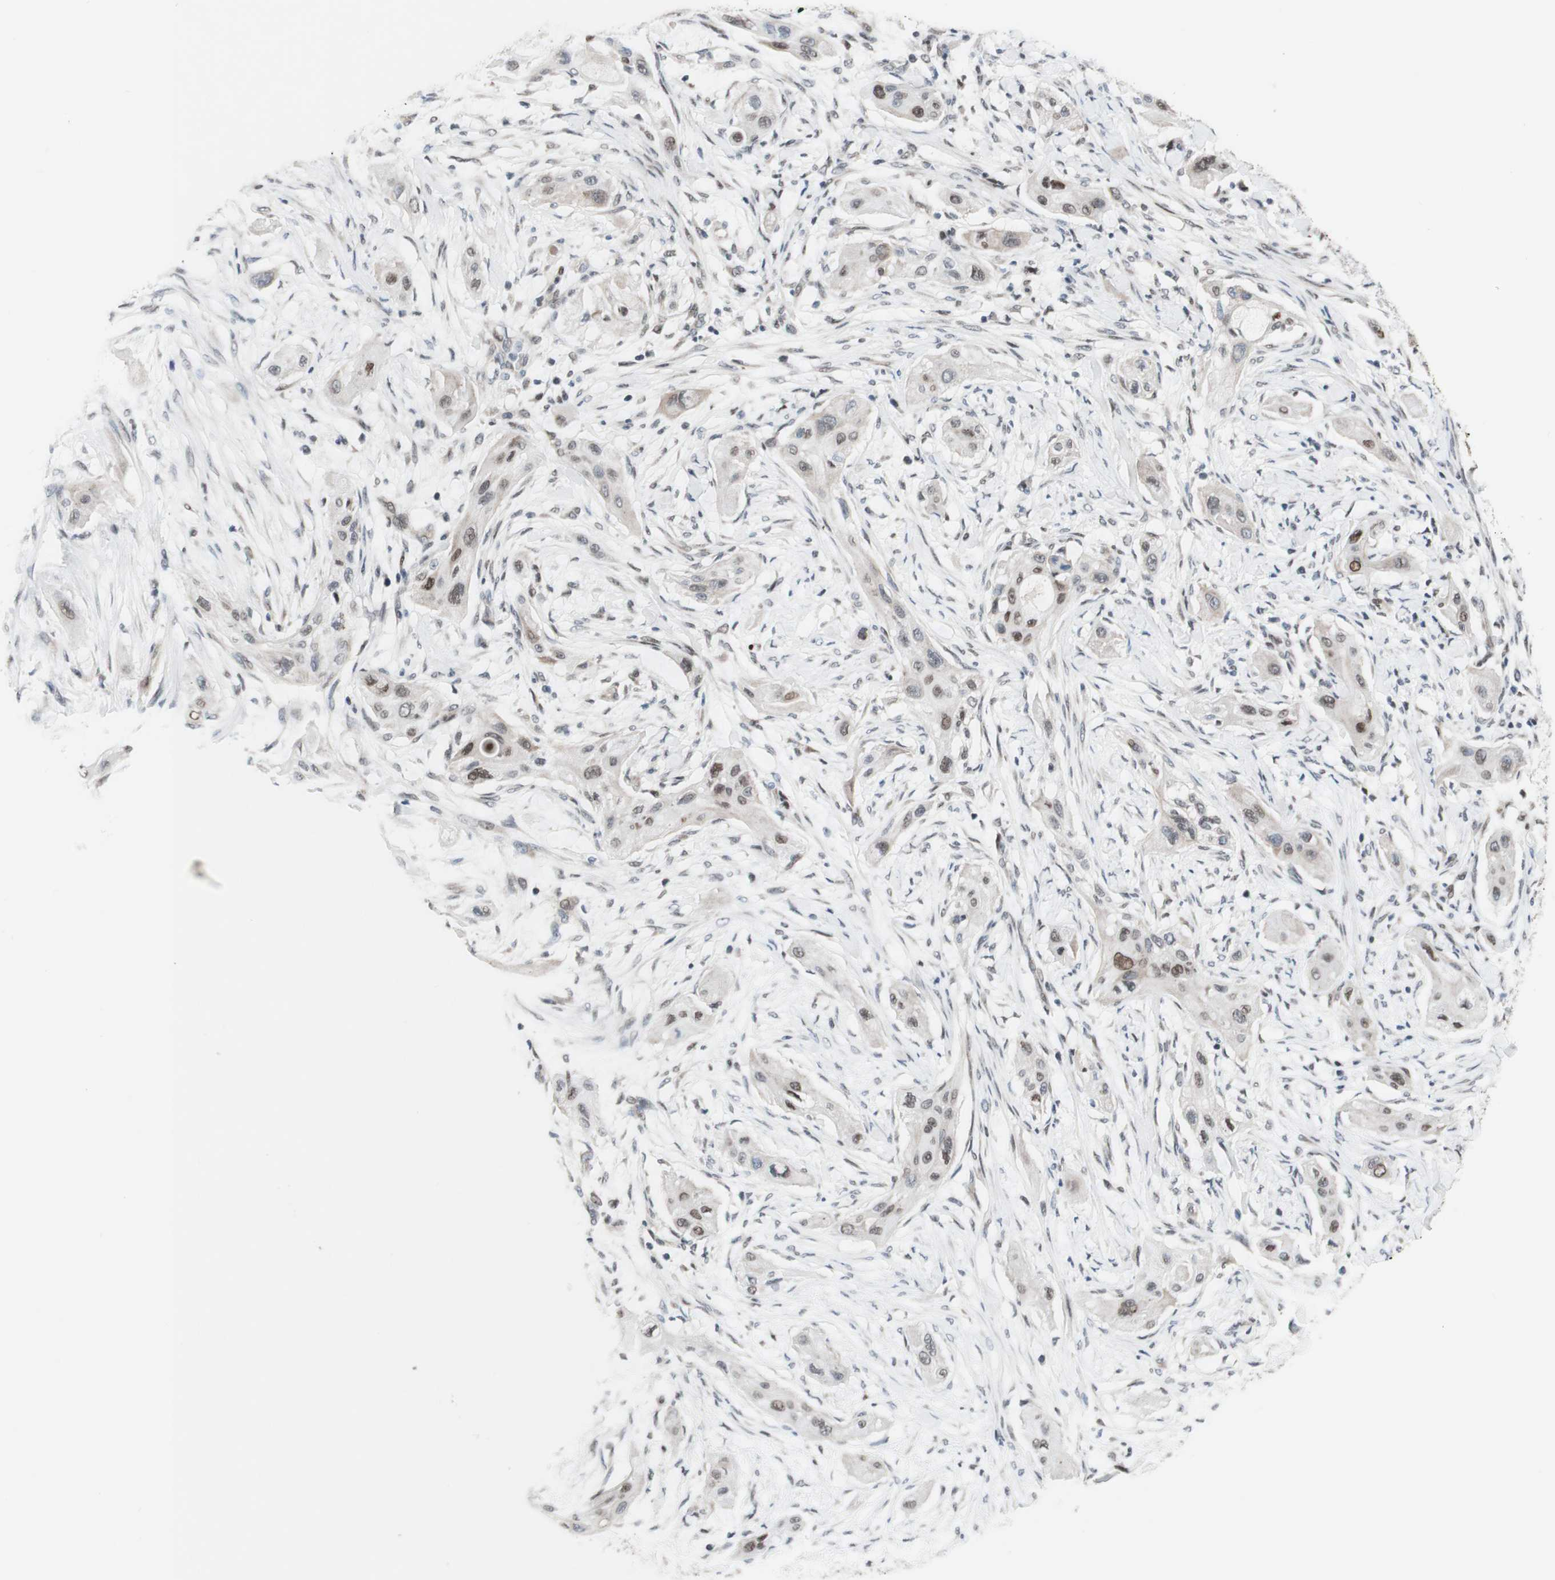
{"staining": {"intensity": "moderate", "quantity": "<25%", "location": "nuclear"}, "tissue": "lung cancer", "cell_type": "Tumor cells", "image_type": "cancer", "snomed": [{"axis": "morphology", "description": "Squamous cell carcinoma, NOS"}, {"axis": "topography", "description": "Lung"}], "caption": "This histopathology image reveals immunohistochemistry staining of lung cancer, with low moderate nuclear expression in about <25% of tumor cells.", "gene": "PHTF2", "patient": {"sex": "female", "age": 47}}